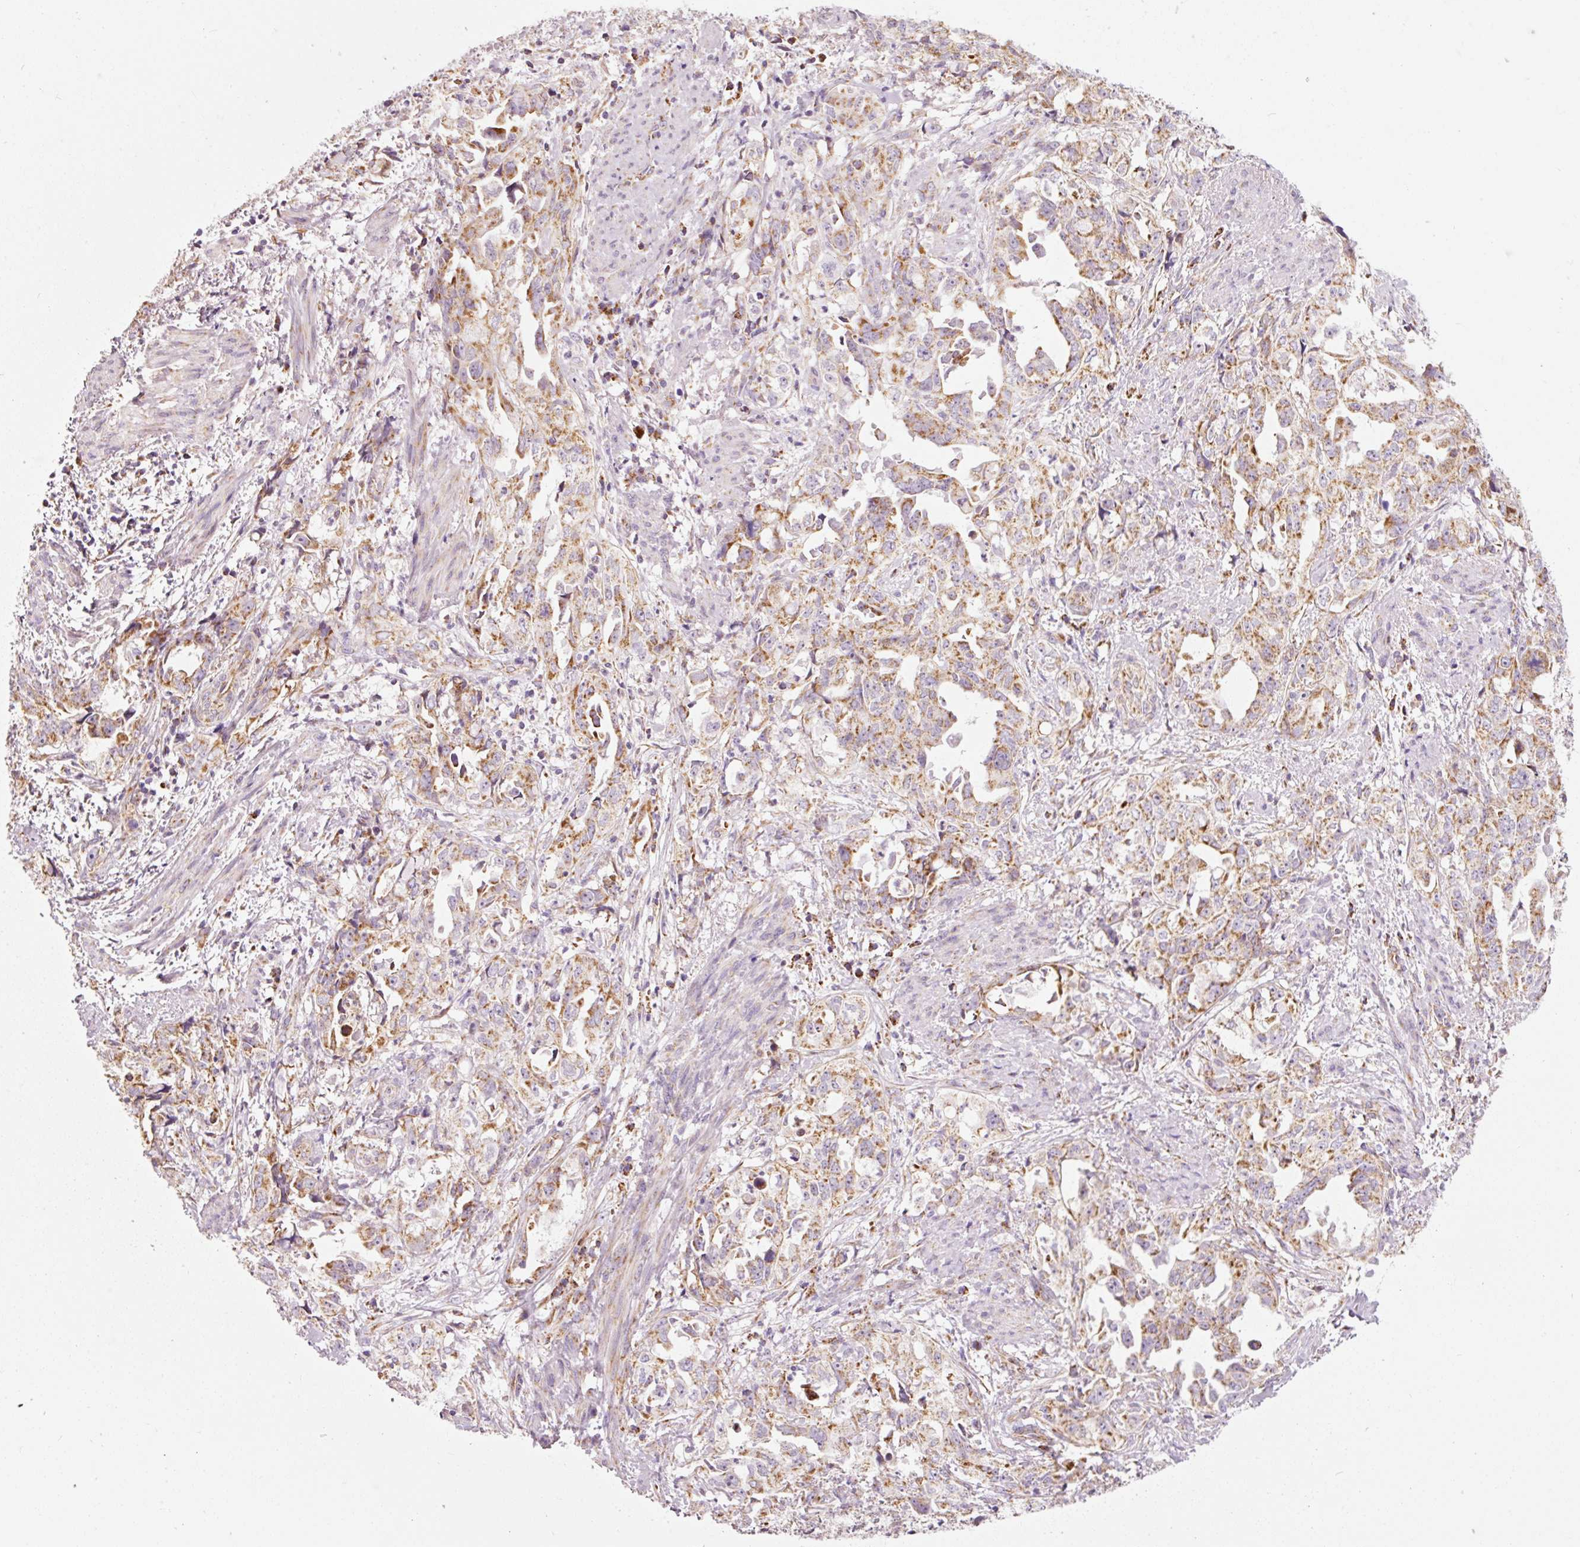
{"staining": {"intensity": "moderate", "quantity": ">75%", "location": "cytoplasmic/membranous"}, "tissue": "endometrial cancer", "cell_type": "Tumor cells", "image_type": "cancer", "snomed": [{"axis": "morphology", "description": "Adenocarcinoma, NOS"}, {"axis": "topography", "description": "Endometrium"}], "caption": "Tumor cells exhibit medium levels of moderate cytoplasmic/membranous staining in about >75% of cells in human adenocarcinoma (endometrial).", "gene": "NDUFB4", "patient": {"sex": "female", "age": 65}}